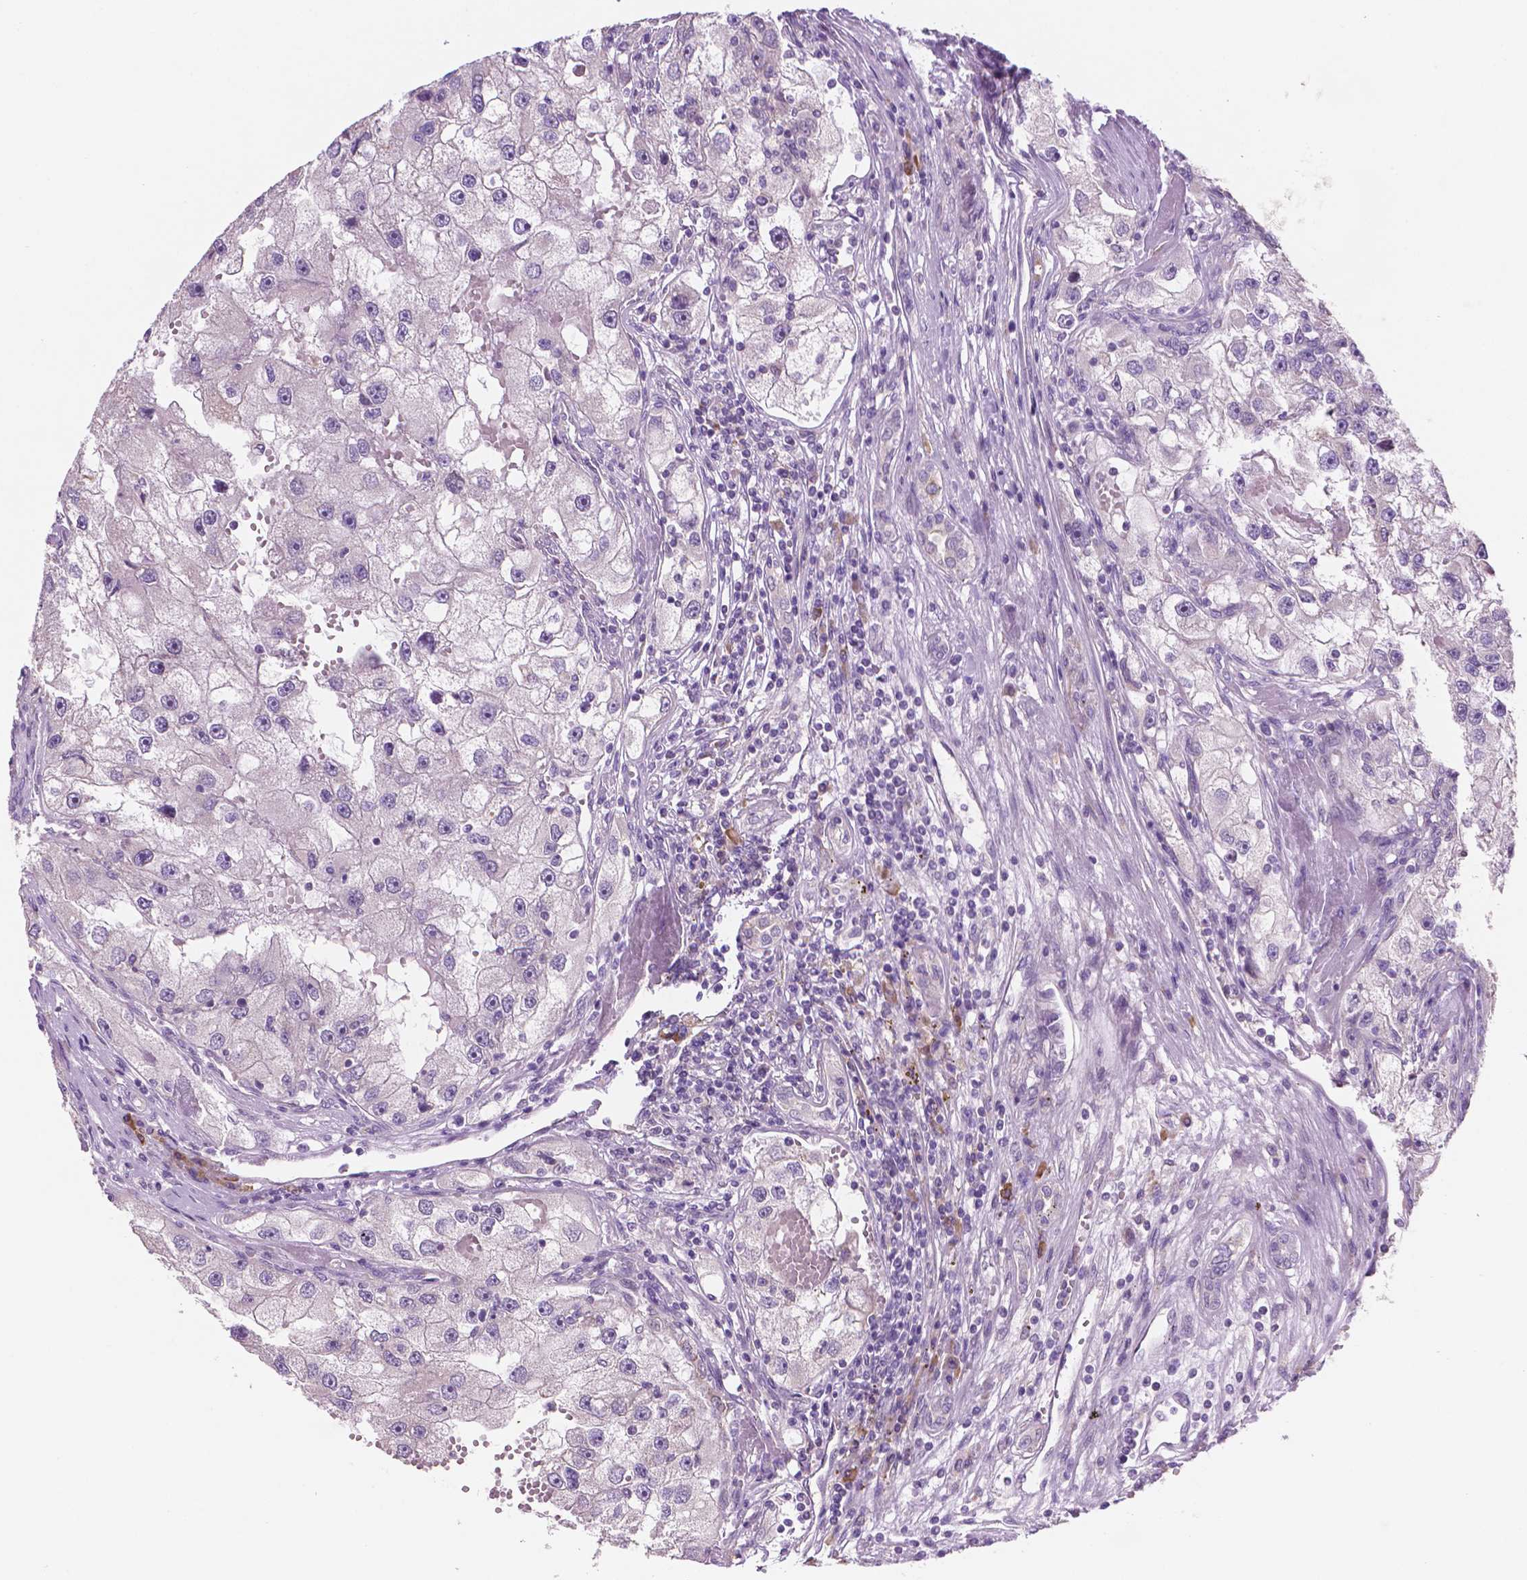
{"staining": {"intensity": "negative", "quantity": "none", "location": "none"}, "tissue": "renal cancer", "cell_type": "Tumor cells", "image_type": "cancer", "snomed": [{"axis": "morphology", "description": "Adenocarcinoma, NOS"}, {"axis": "topography", "description": "Kidney"}], "caption": "This is an IHC histopathology image of adenocarcinoma (renal). There is no expression in tumor cells.", "gene": "LRP1B", "patient": {"sex": "male", "age": 63}}